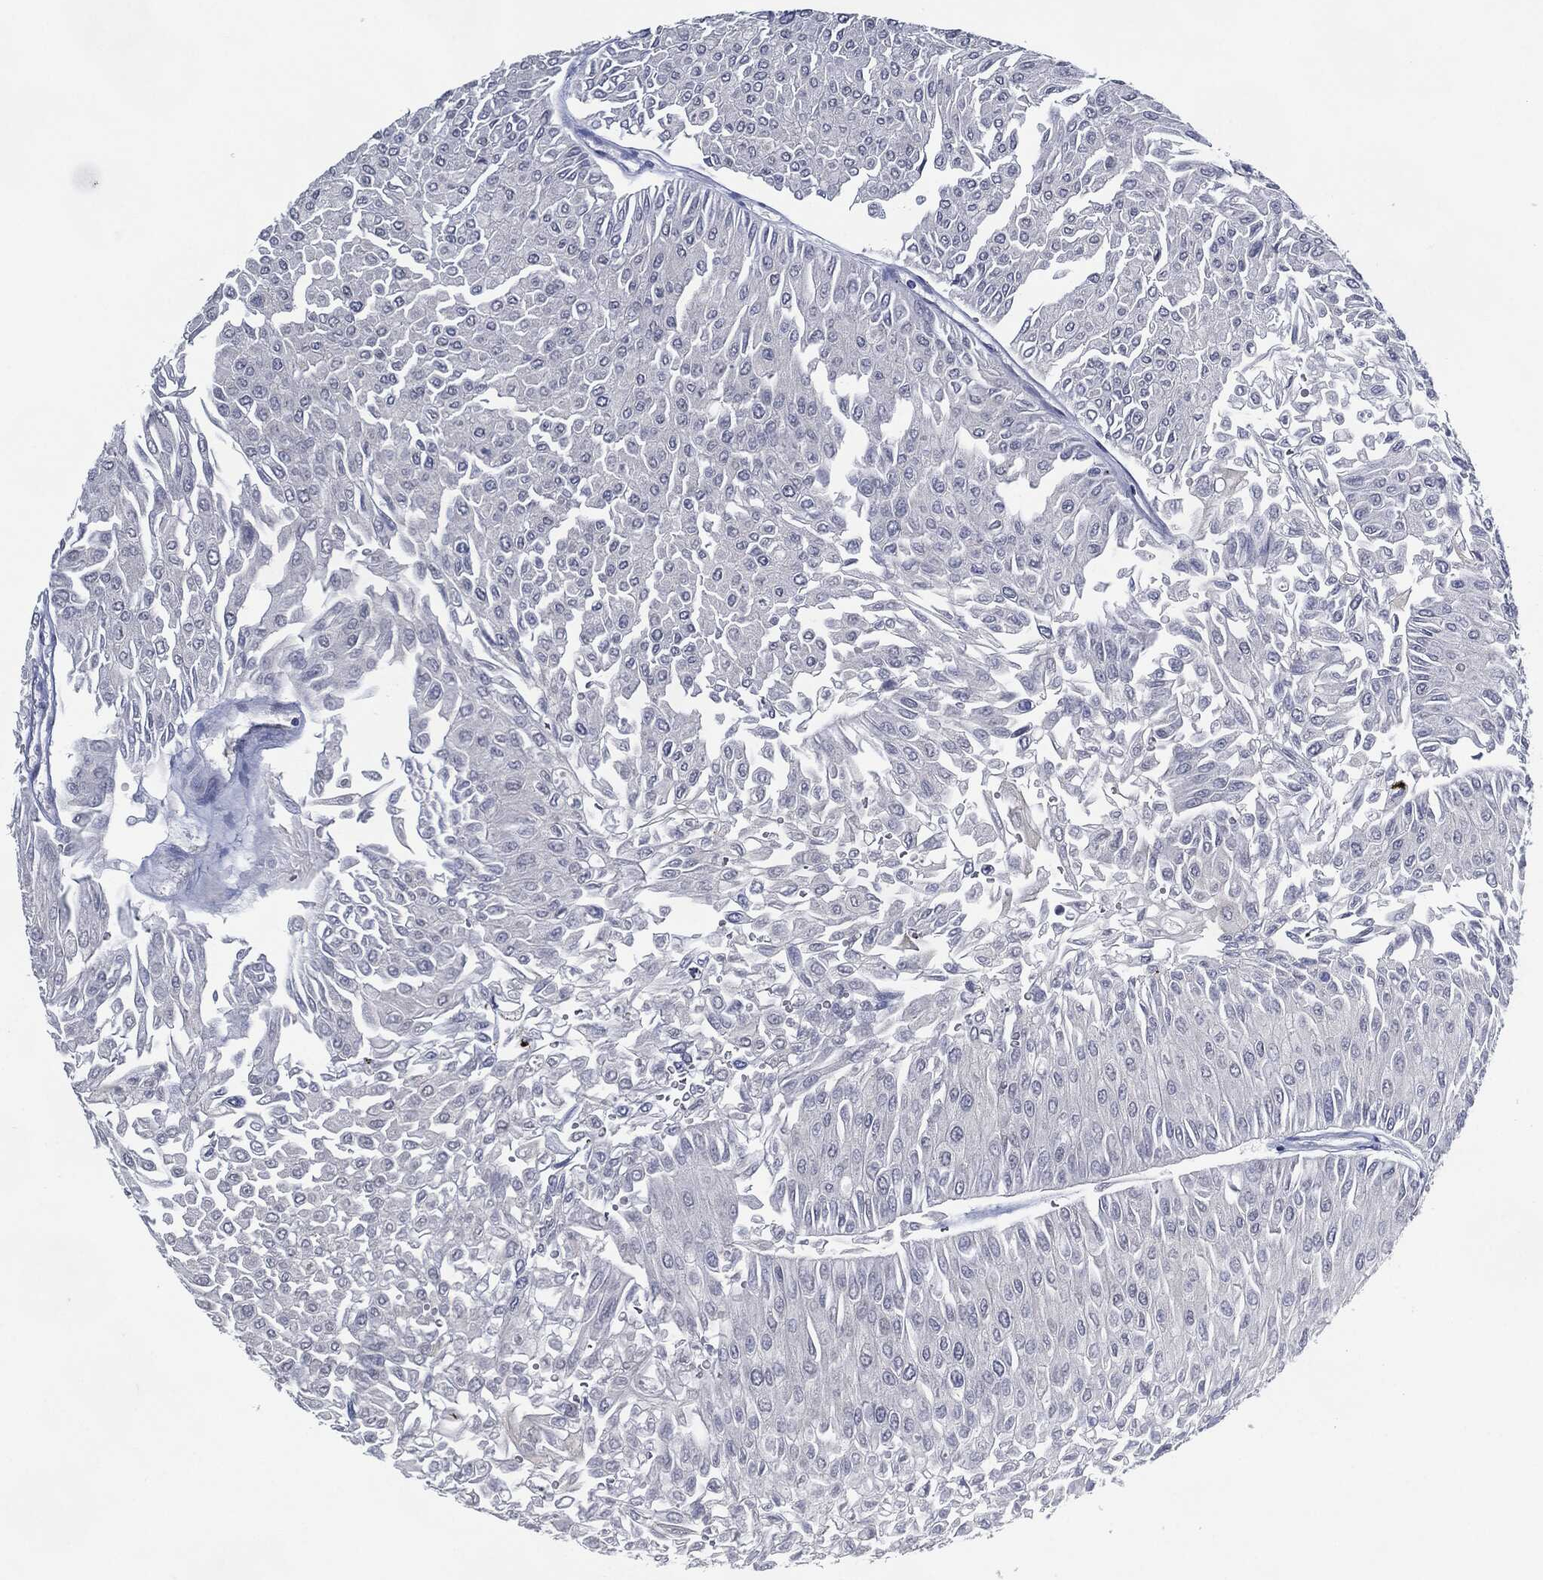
{"staining": {"intensity": "negative", "quantity": "none", "location": "none"}, "tissue": "urothelial cancer", "cell_type": "Tumor cells", "image_type": "cancer", "snomed": [{"axis": "morphology", "description": "Urothelial carcinoma, Low grade"}, {"axis": "topography", "description": "Urinary bladder"}], "caption": "The immunohistochemistry (IHC) photomicrograph has no significant expression in tumor cells of urothelial cancer tissue.", "gene": "IL2RG", "patient": {"sex": "male", "age": 67}}